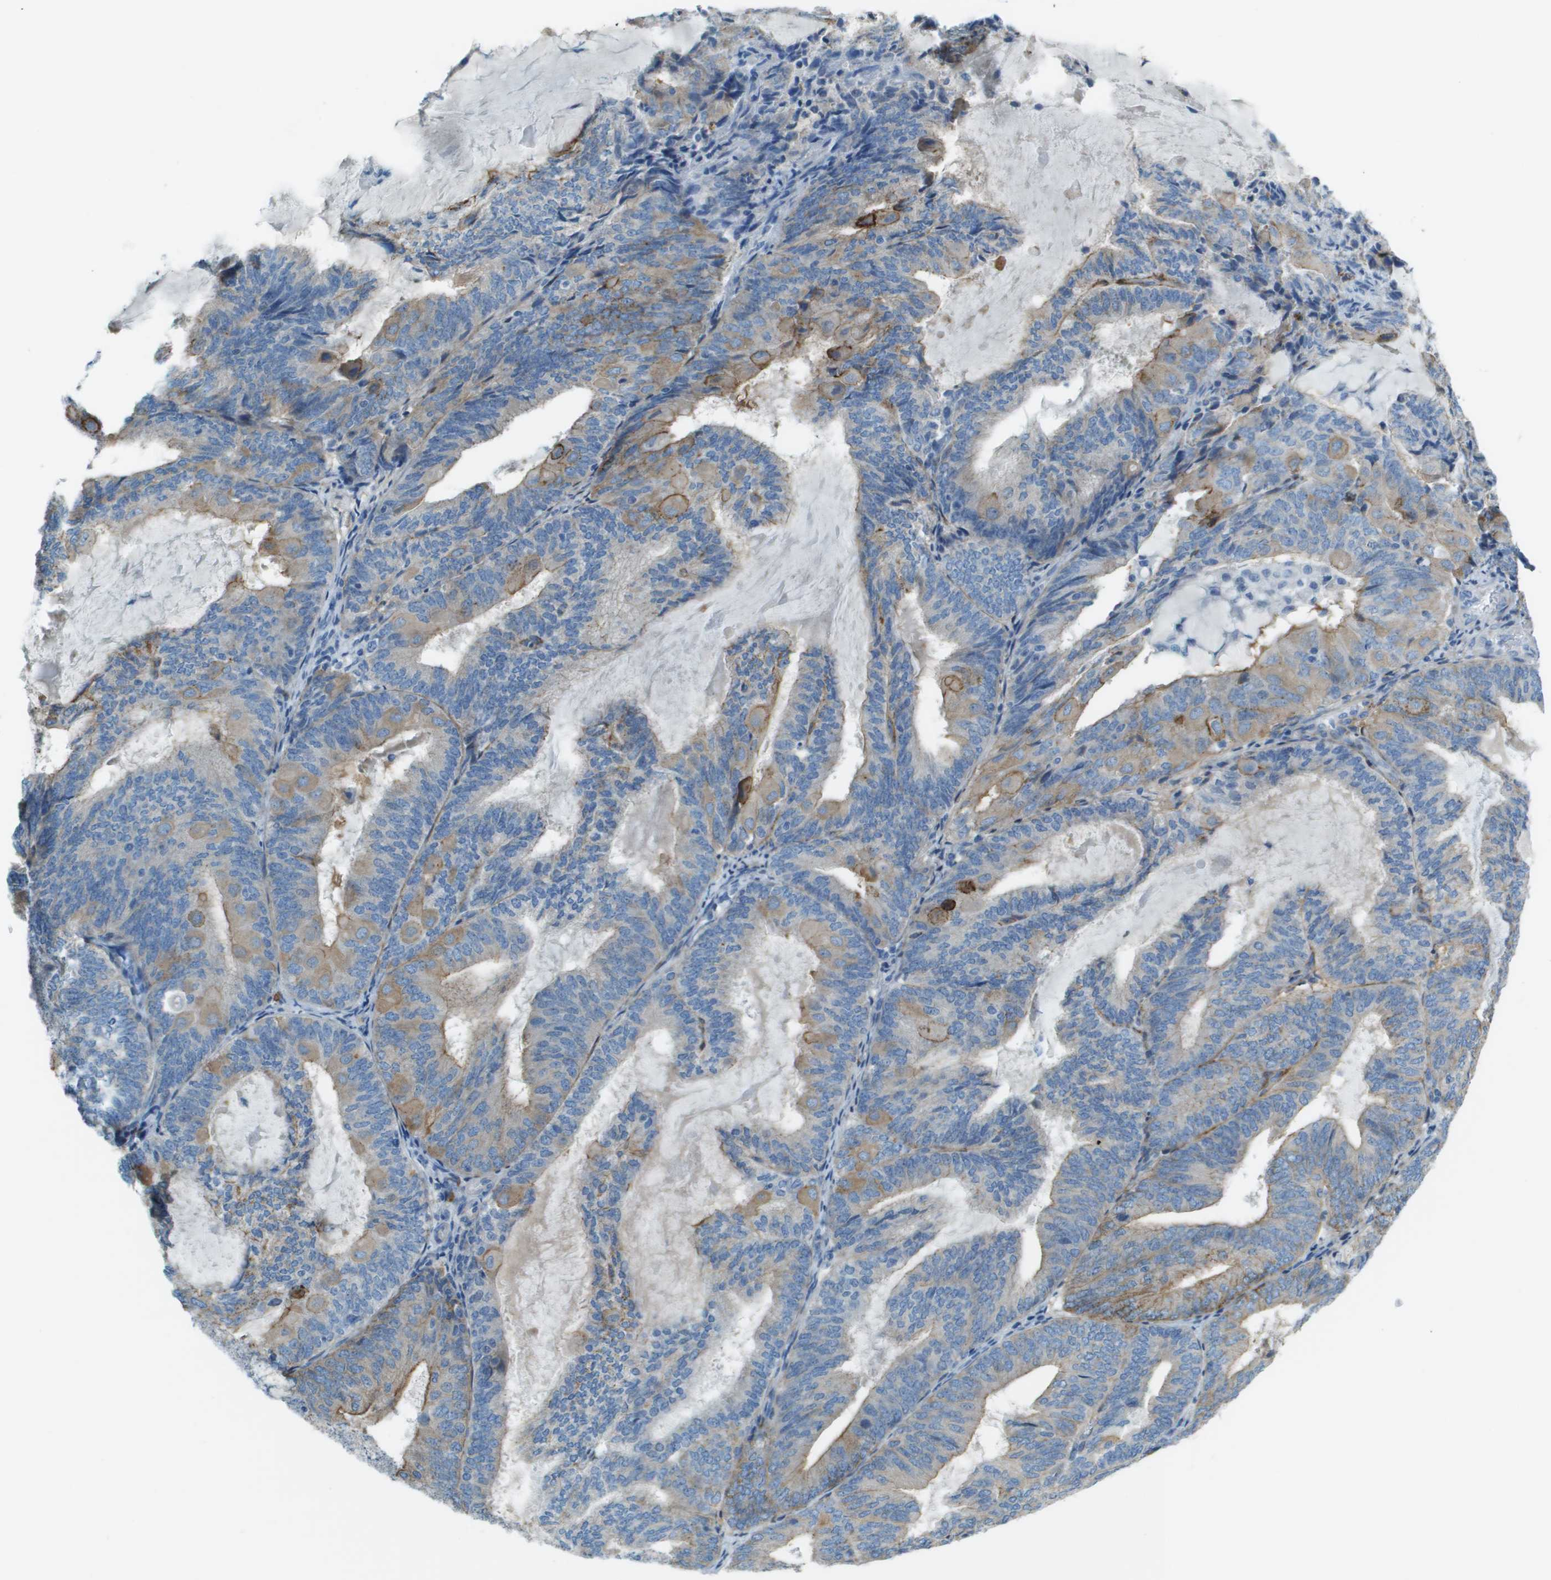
{"staining": {"intensity": "weak", "quantity": "25%-75%", "location": "cytoplasmic/membranous"}, "tissue": "endometrial cancer", "cell_type": "Tumor cells", "image_type": "cancer", "snomed": [{"axis": "morphology", "description": "Adenocarcinoma, NOS"}, {"axis": "topography", "description": "Endometrium"}], "caption": "This histopathology image shows endometrial cancer (adenocarcinoma) stained with immunohistochemistry (IHC) to label a protein in brown. The cytoplasmic/membranous of tumor cells show weak positivity for the protein. Nuclei are counter-stained blue.", "gene": "SDC1", "patient": {"sex": "female", "age": 81}}